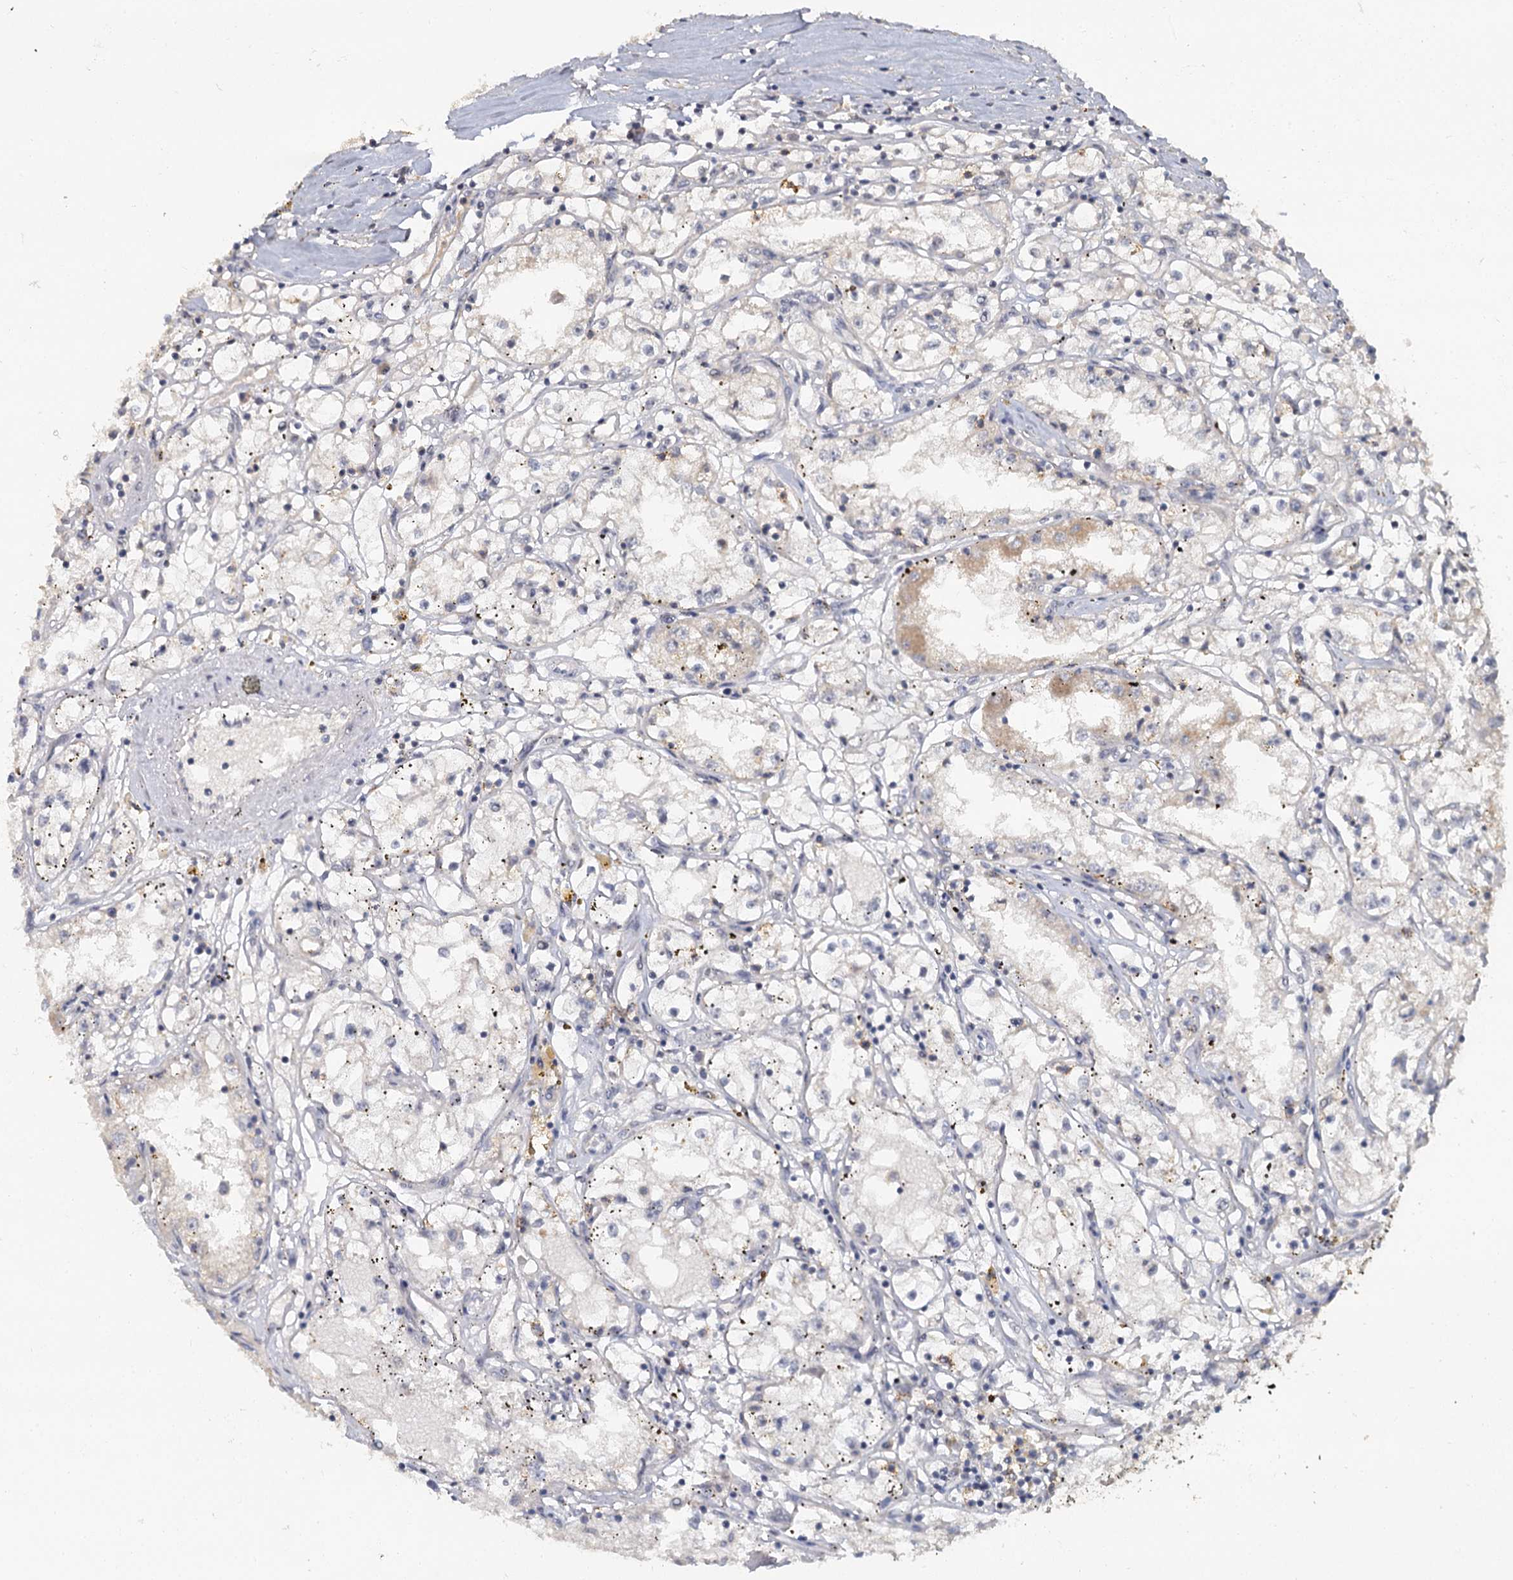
{"staining": {"intensity": "negative", "quantity": "none", "location": "none"}, "tissue": "renal cancer", "cell_type": "Tumor cells", "image_type": "cancer", "snomed": [{"axis": "morphology", "description": "Adenocarcinoma, NOS"}, {"axis": "topography", "description": "Kidney"}], "caption": "Immunohistochemical staining of human renal cancer (adenocarcinoma) demonstrates no significant positivity in tumor cells. (DAB (3,3'-diaminobenzidine) IHC with hematoxylin counter stain).", "gene": "MUCL1", "patient": {"sex": "male", "age": 56}}